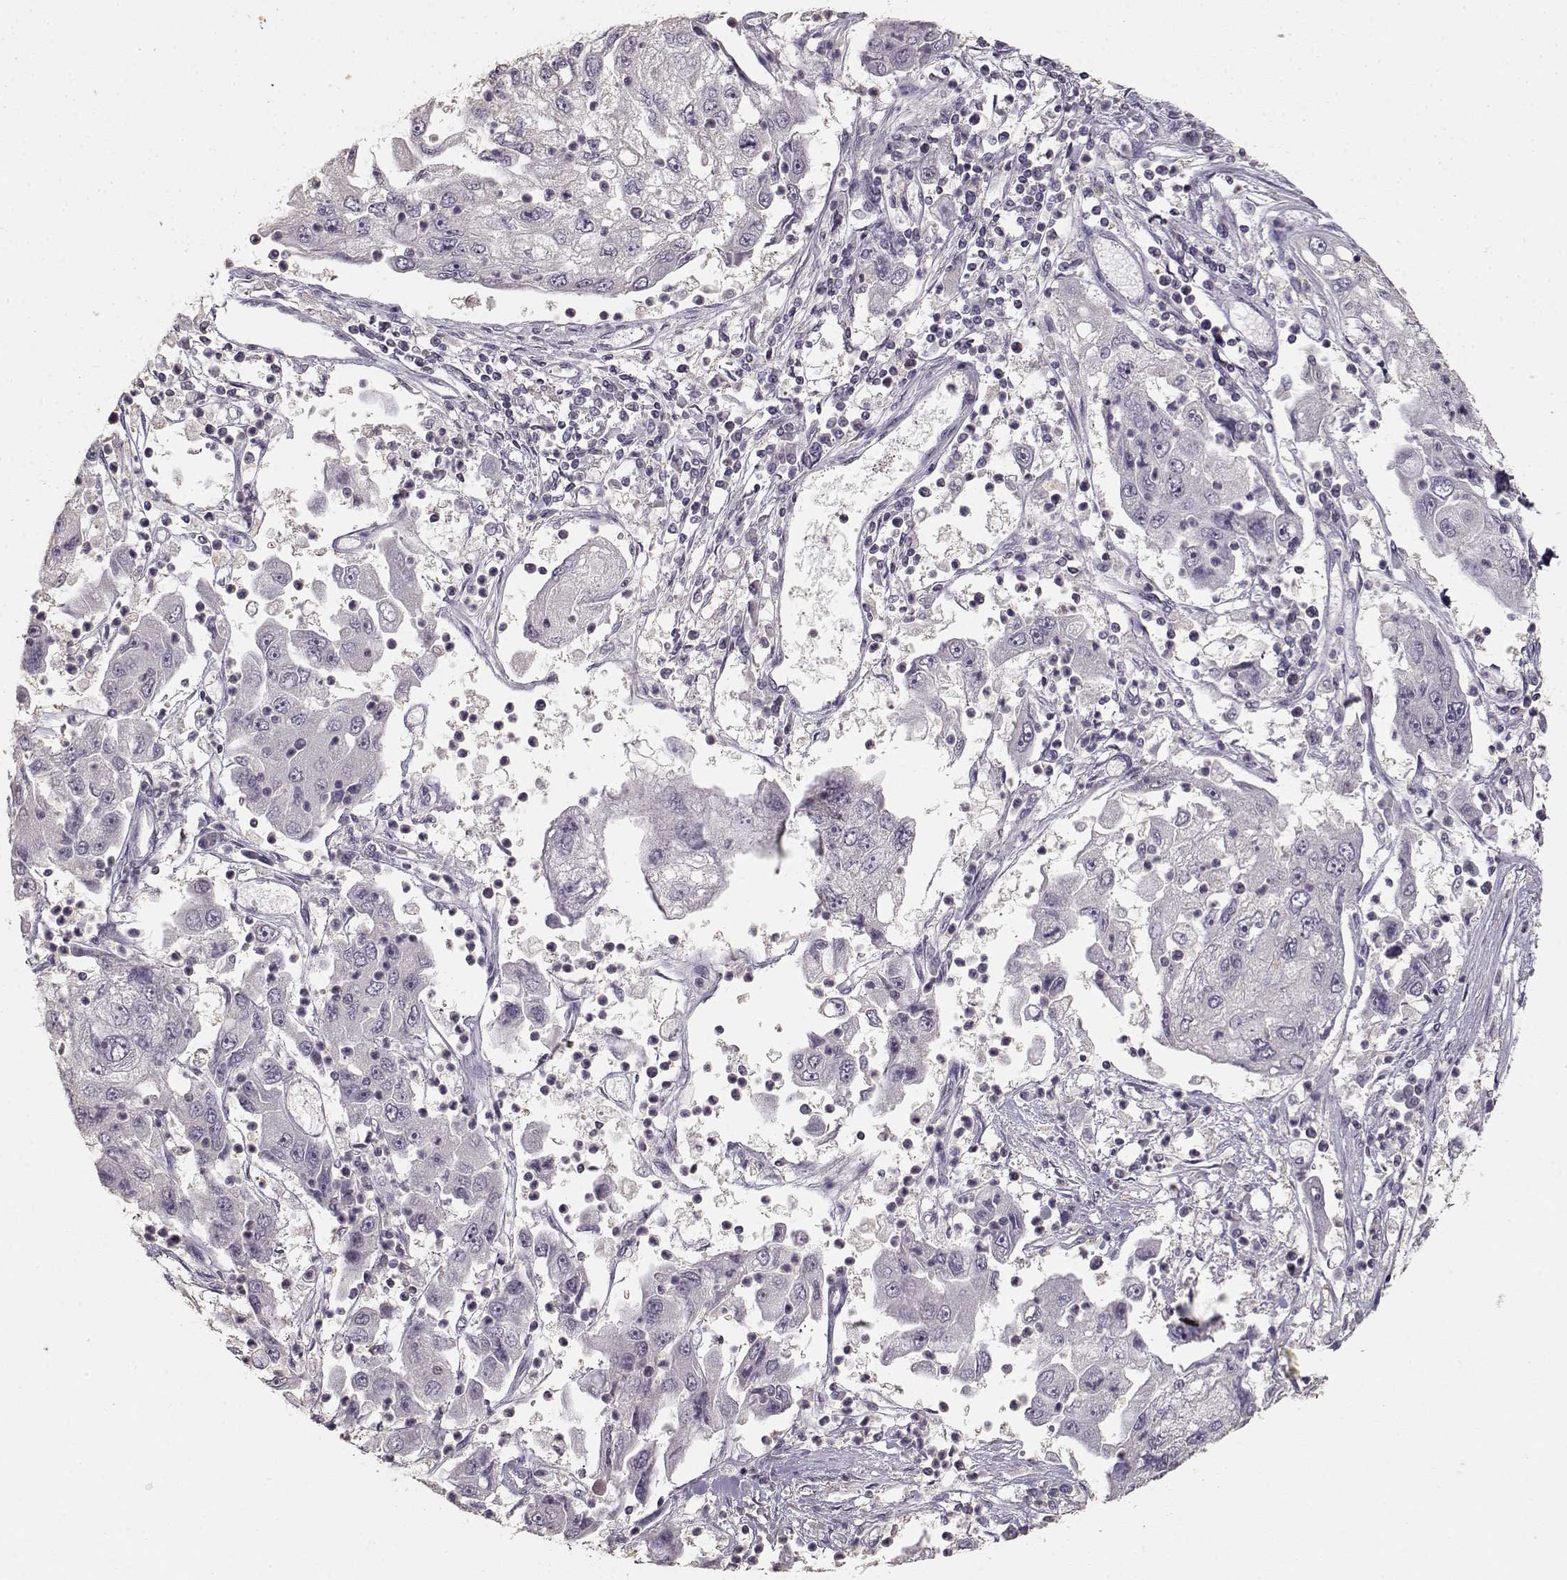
{"staining": {"intensity": "negative", "quantity": "none", "location": "none"}, "tissue": "cervical cancer", "cell_type": "Tumor cells", "image_type": "cancer", "snomed": [{"axis": "morphology", "description": "Squamous cell carcinoma, NOS"}, {"axis": "topography", "description": "Cervix"}], "caption": "The photomicrograph displays no significant expression in tumor cells of cervical cancer (squamous cell carcinoma). (Immunohistochemistry, brightfield microscopy, high magnification).", "gene": "UROC1", "patient": {"sex": "female", "age": 36}}